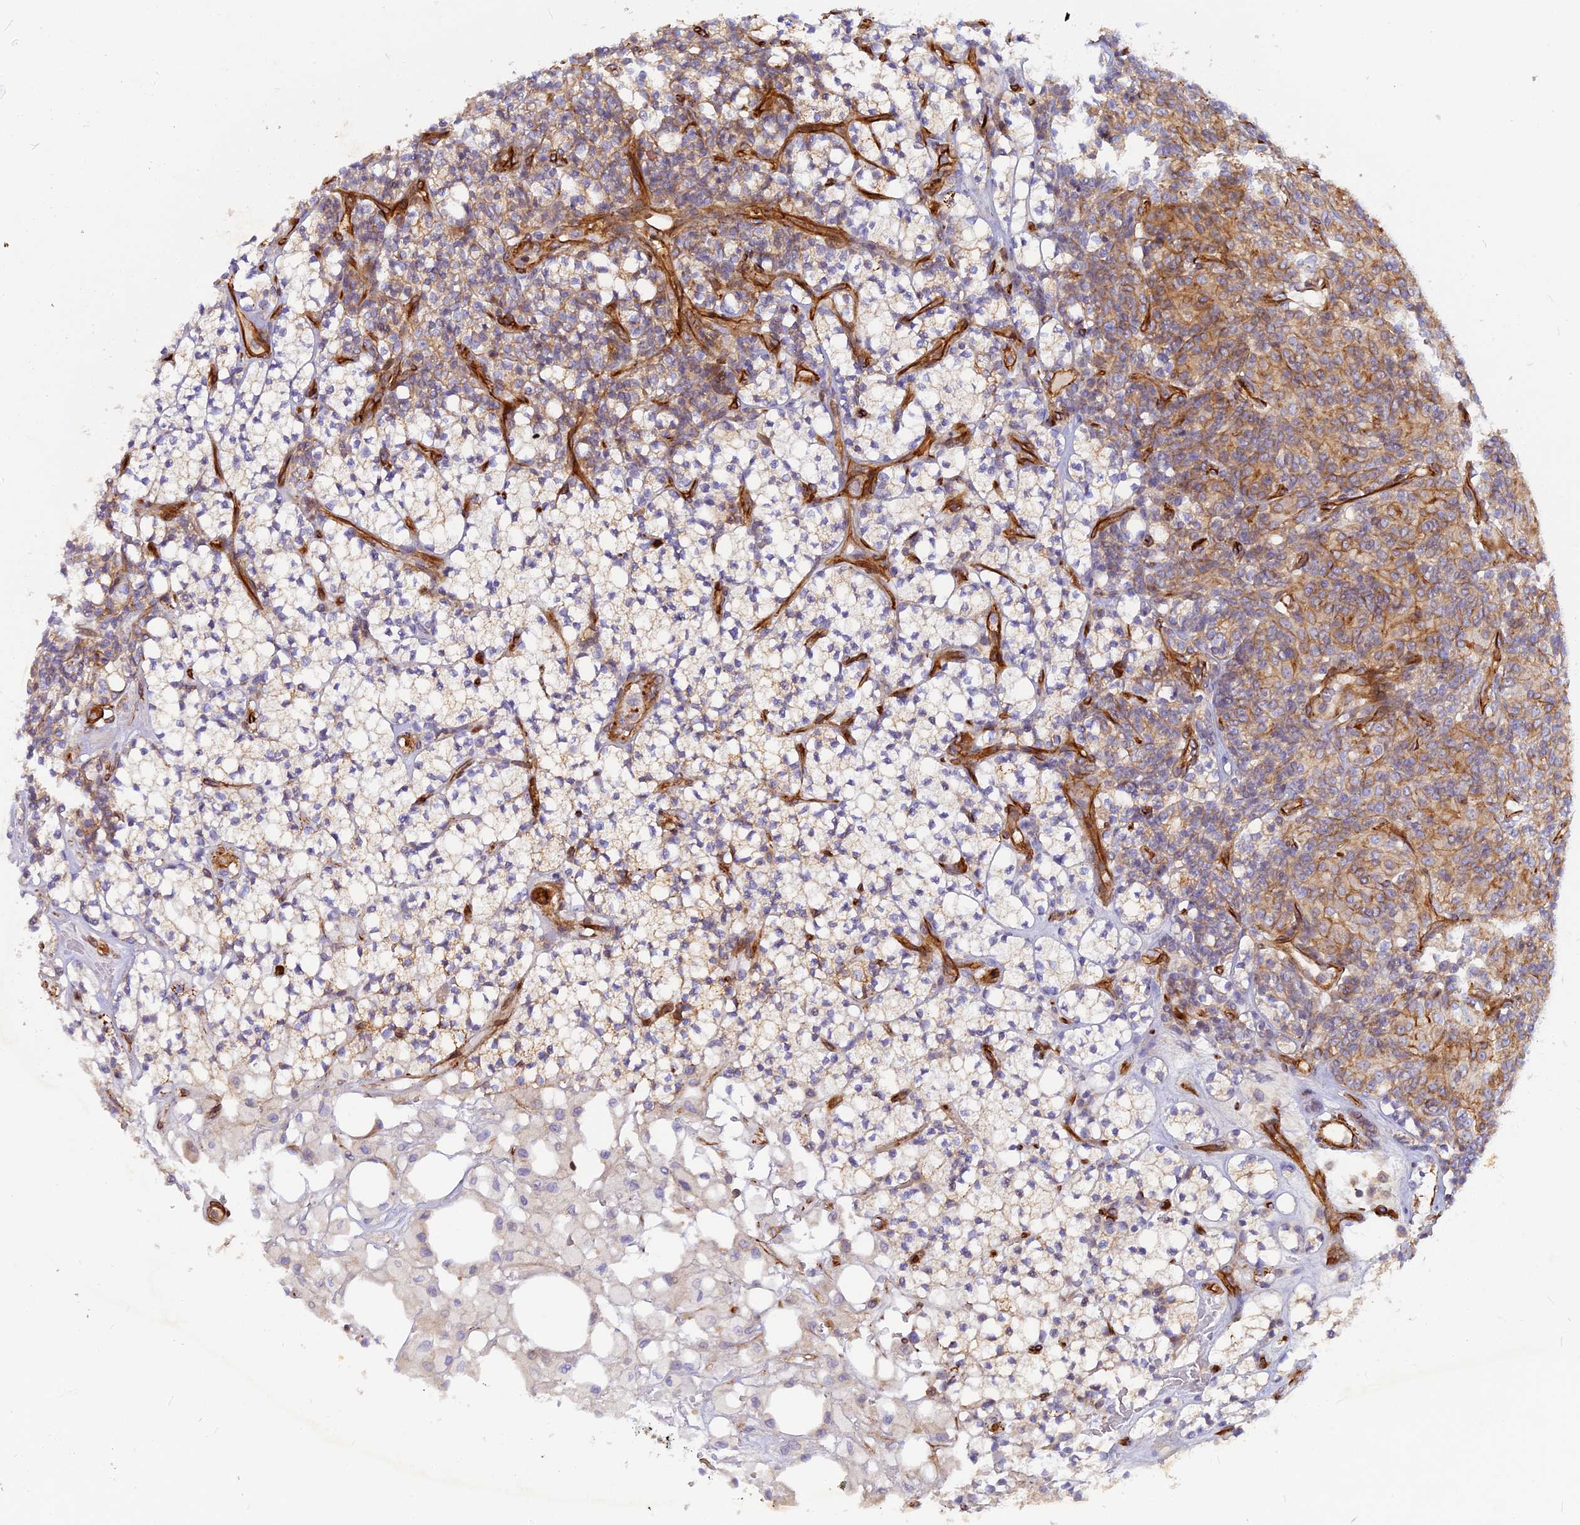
{"staining": {"intensity": "moderate", "quantity": "25%-75%", "location": "cytoplasmic/membranous"}, "tissue": "renal cancer", "cell_type": "Tumor cells", "image_type": "cancer", "snomed": [{"axis": "morphology", "description": "Adenocarcinoma, NOS"}, {"axis": "topography", "description": "Kidney"}], "caption": "Protein expression analysis of human renal cancer (adenocarcinoma) reveals moderate cytoplasmic/membranous expression in about 25%-75% of tumor cells.", "gene": "CNBD2", "patient": {"sex": "male", "age": 77}}